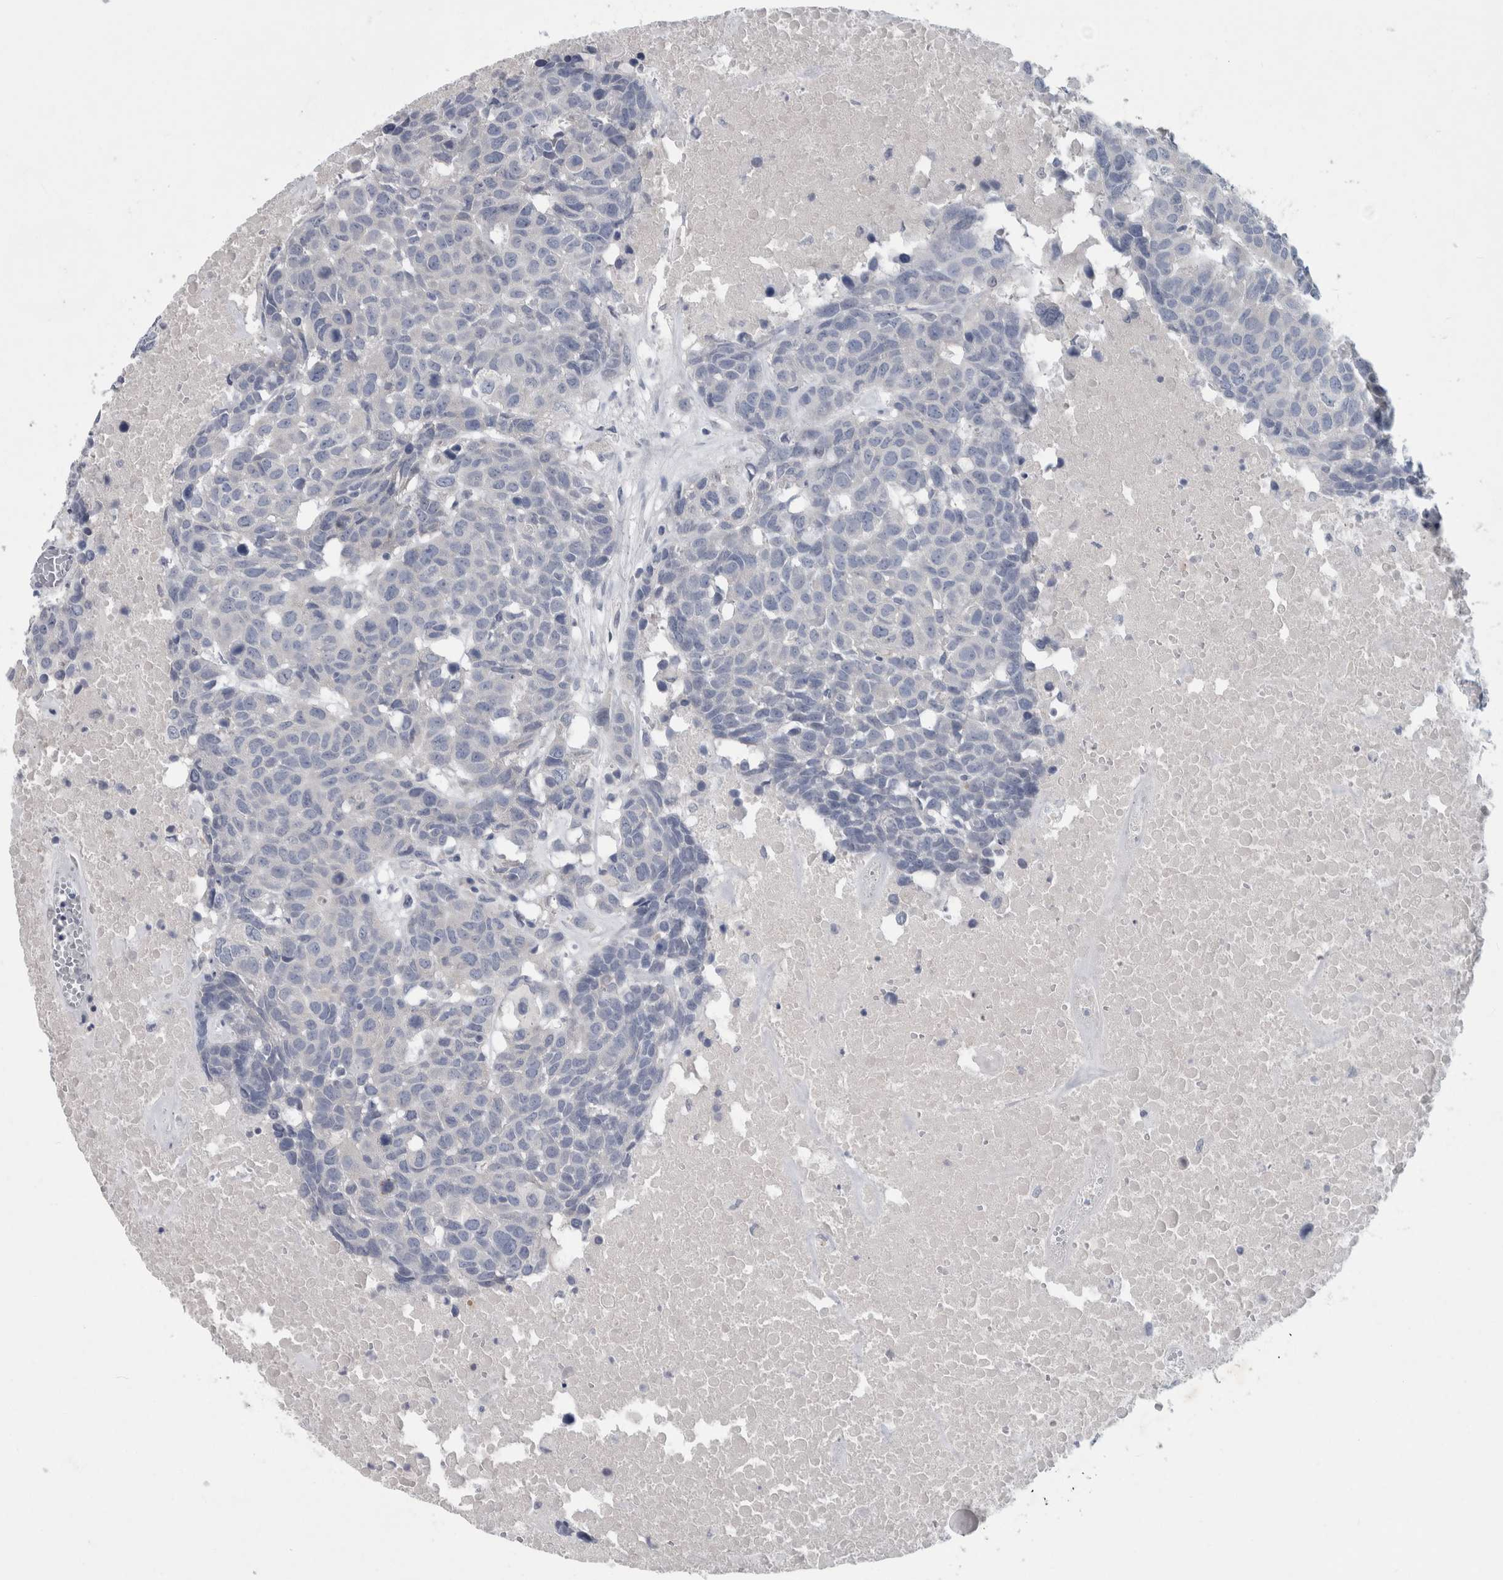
{"staining": {"intensity": "negative", "quantity": "none", "location": "none"}, "tissue": "head and neck cancer", "cell_type": "Tumor cells", "image_type": "cancer", "snomed": [{"axis": "morphology", "description": "Squamous cell carcinoma, NOS"}, {"axis": "topography", "description": "Head-Neck"}], "caption": "This is an IHC photomicrograph of human squamous cell carcinoma (head and neck). There is no expression in tumor cells.", "gene": "FAM83H", "patient": {"sex": "male", "age": 66}}